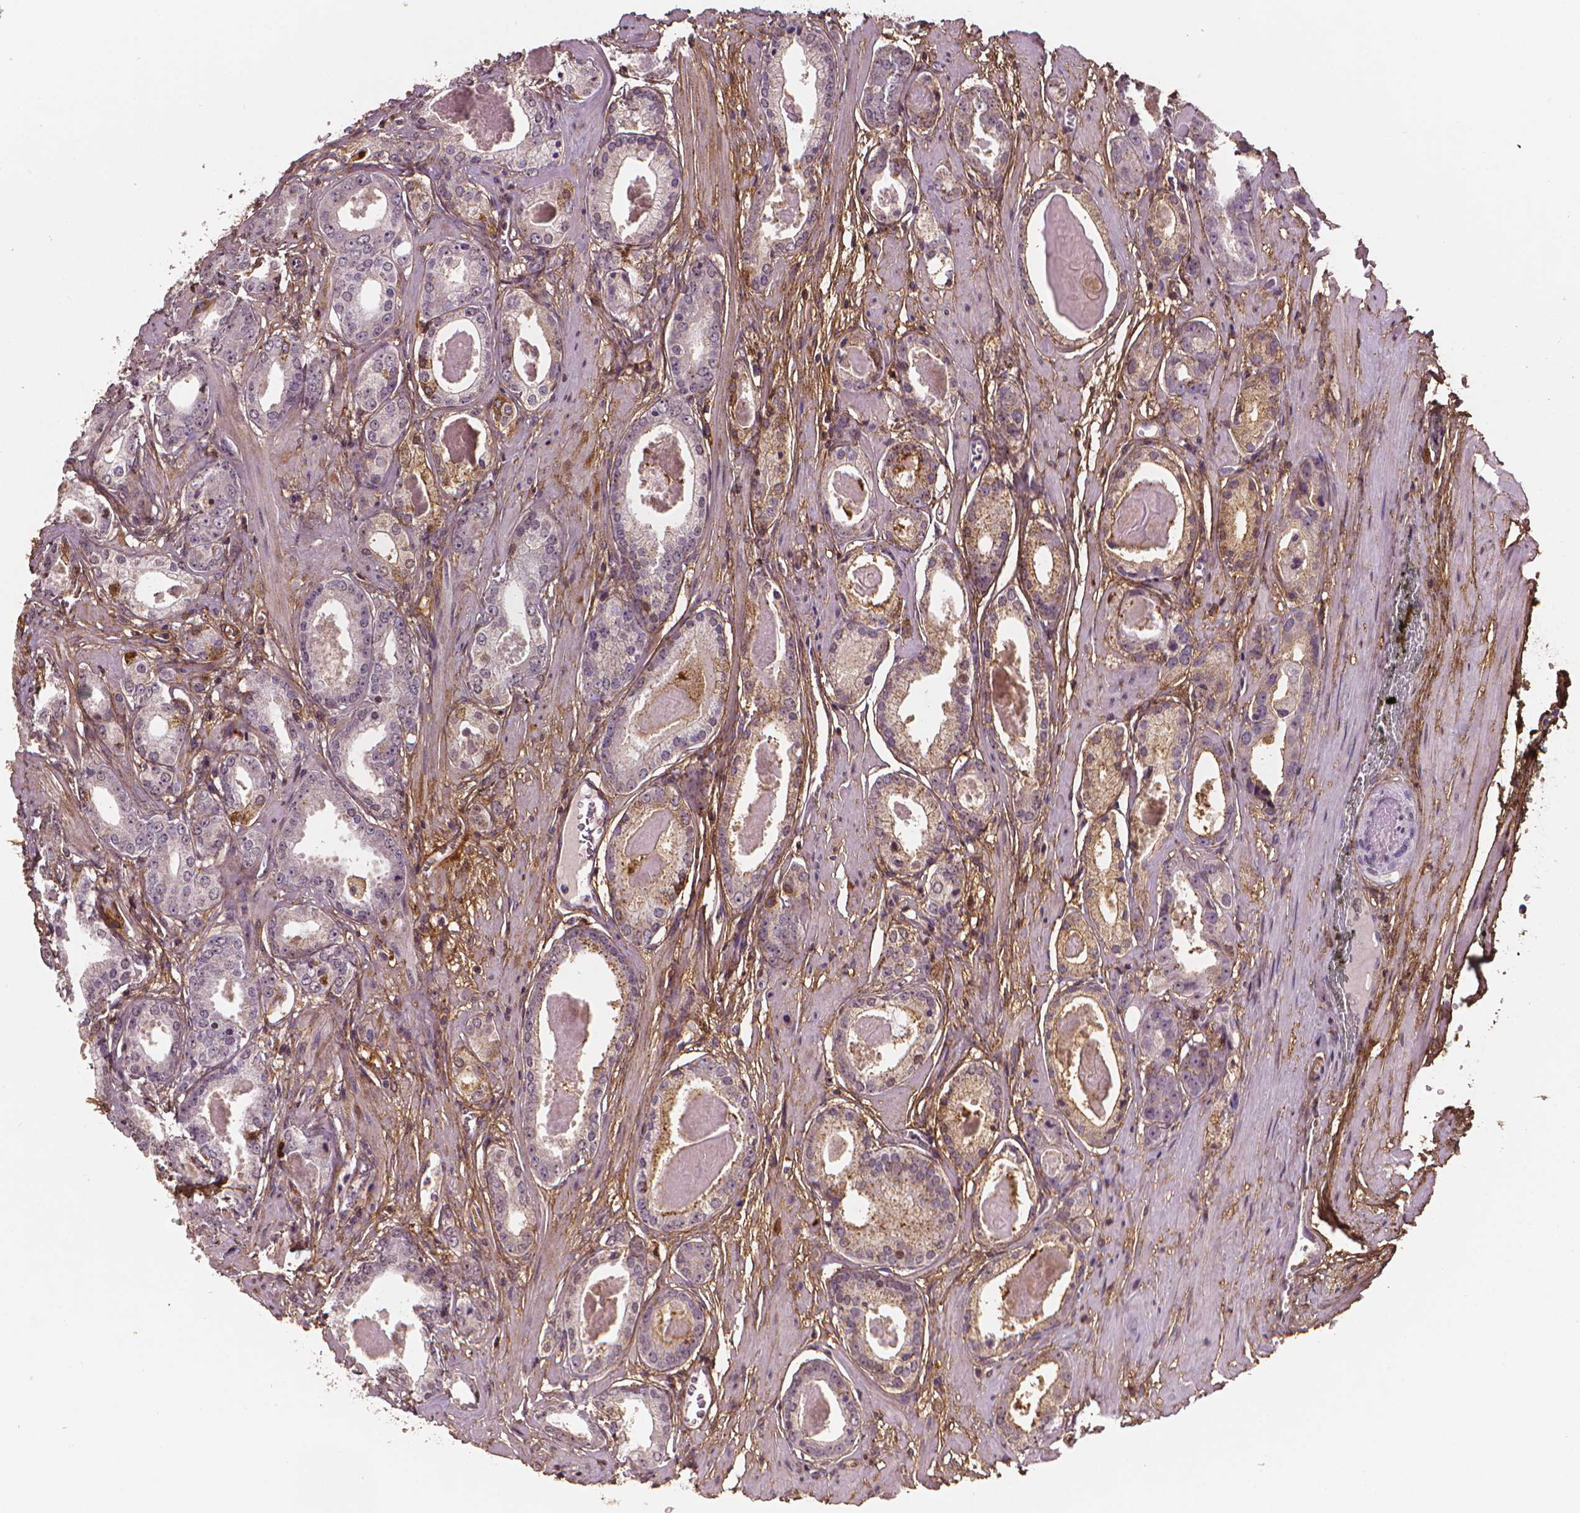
{"staining": {"intensity": "weak", "quantity": "<25%", "location": "cytoplasmic/membranous"}, "tissue": "prostate cancer", "cell_type": "Tumor cells", "image_type": "cancer", "snomed": [{"axis": "morphology", "description": "Adenocarcinoma, NOS"}, {"axis": "morphology", "description": "Adenocarcinoma, Low grade"}, {"axis": "topography", "description": "Prostate"}], "caption": "Tumor cells are negative for protein expression in human adenocarcinoma (prostate).", "gene": "DCN", "patient": {"sex": "male", "age": 64}}